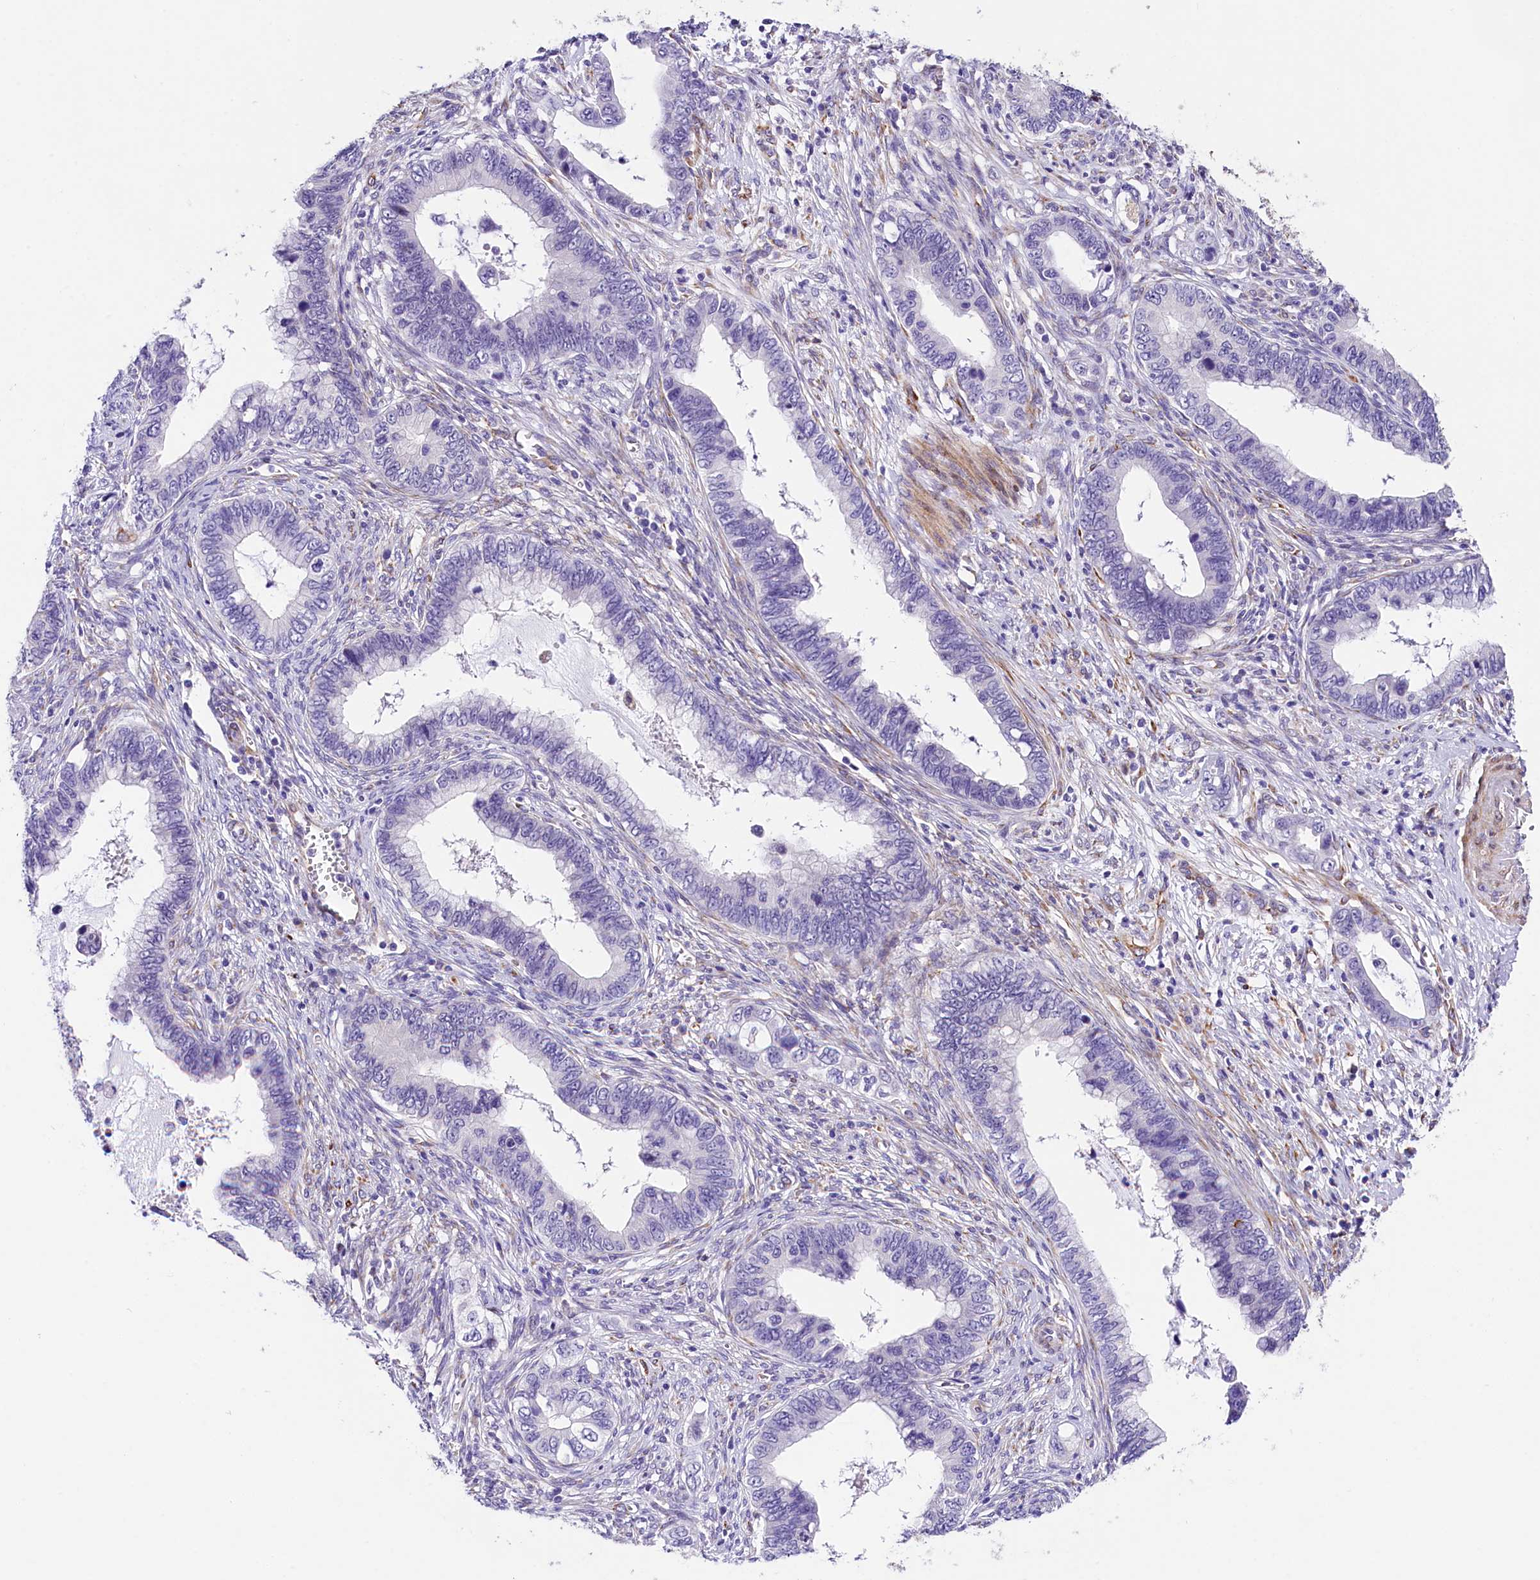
{"staining": {"intensity": "negative", "quantity": "none", "location": "none"}, "tissue": "cervical cancer", "cell_type": "Tumor cells", "image_type": "cancer", "snomed": [{"axis": "morphology", "description": "Adenocarcinoma, NOS"}, {"axis": "topography", "description": "Cervix"}], "caption": "Immunohistochemical staining of human adenocarcinoma (cervical) reveals no significant staining in tumor cells.", "gene": "ITGA1", "patient": {"sex": "female", "age": 44}}